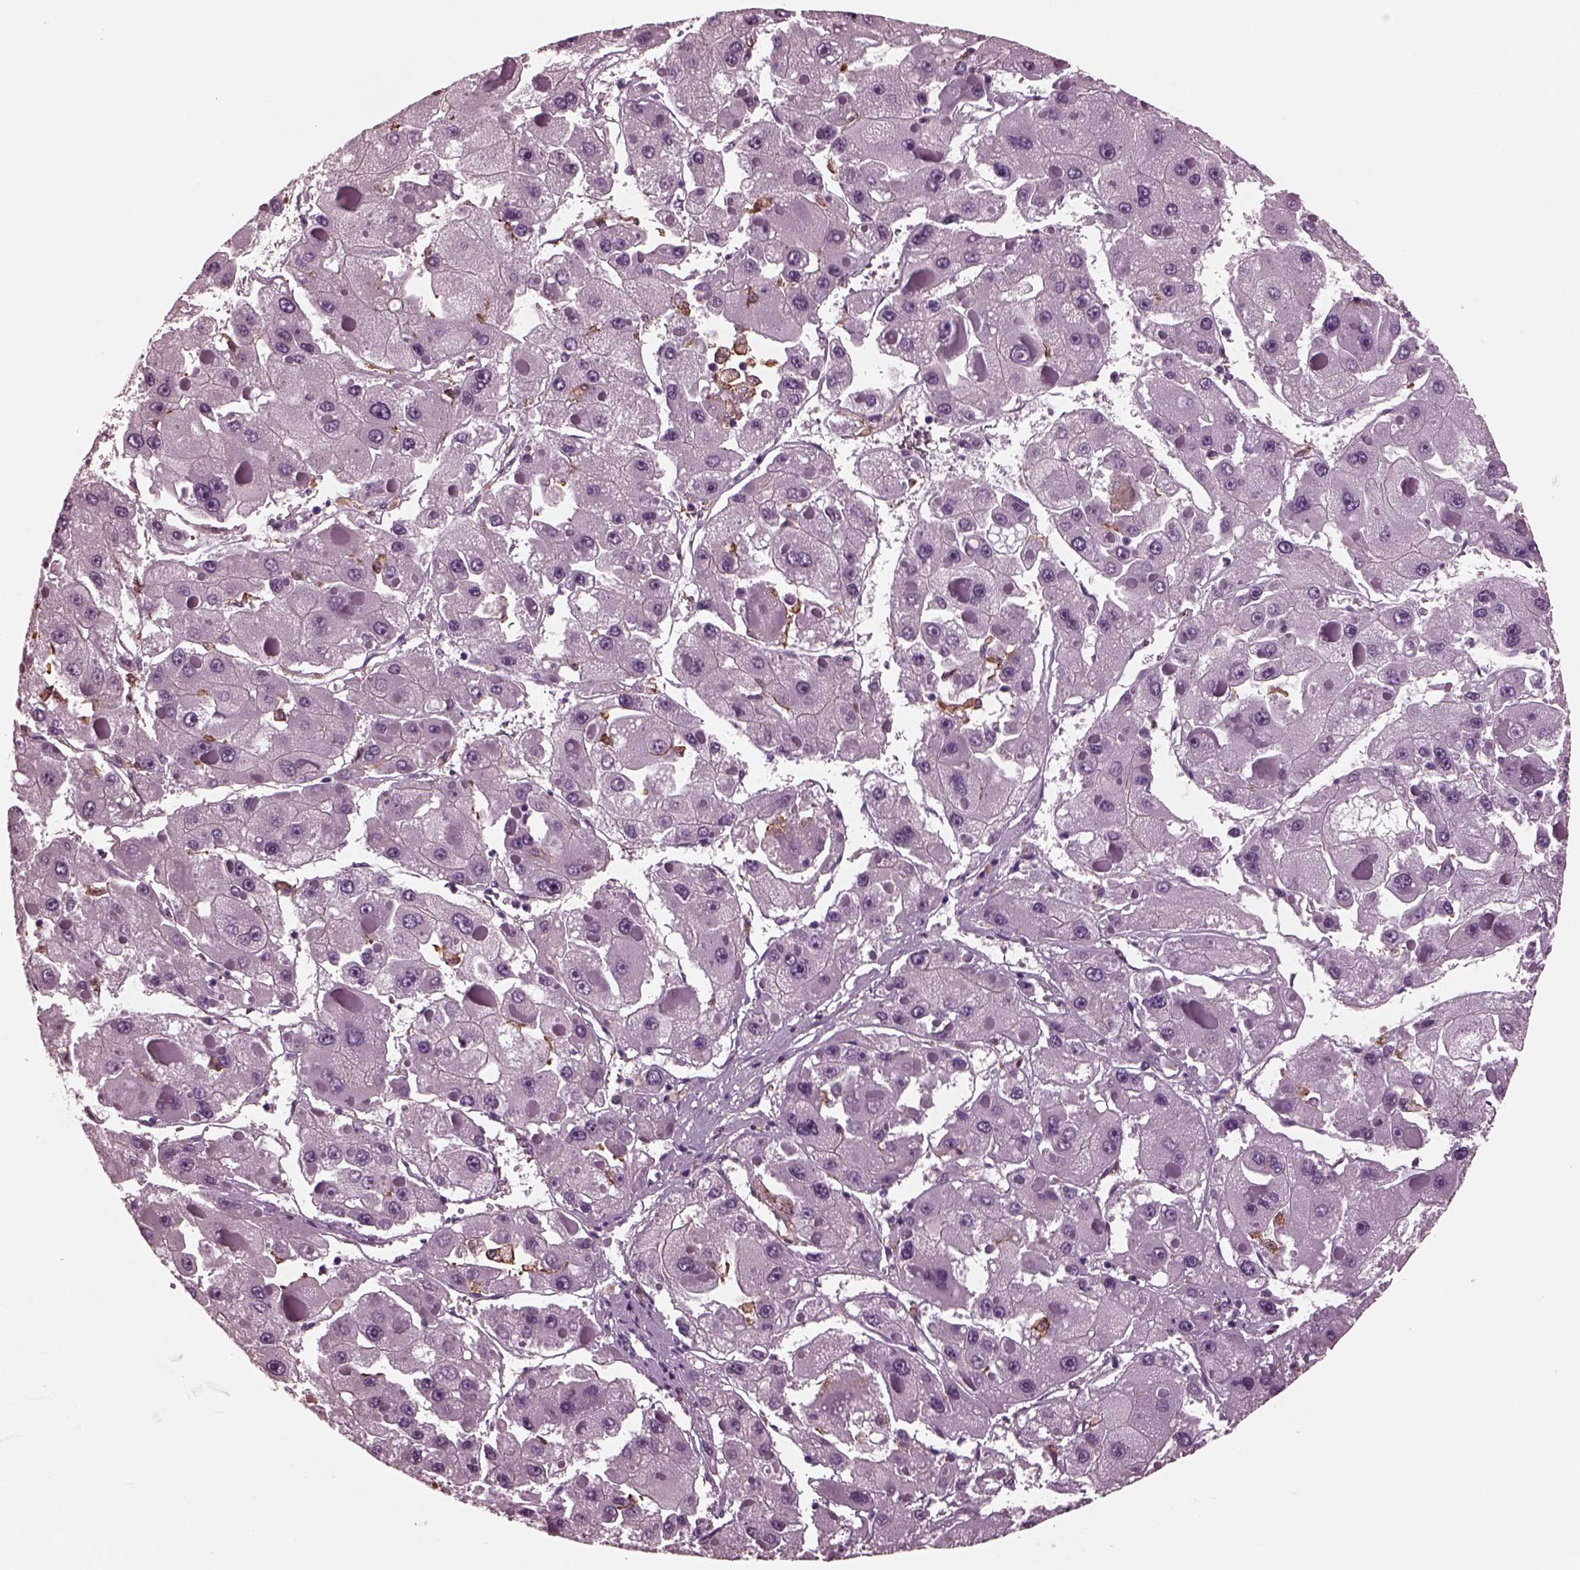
{"staining": {"intensity": "negative", "quantity": "none", "location": "none"}, "tissue": "liver cancer", "cell_type": "Tumor cells", "image_type": "cancer", "snomed": [{"axis": "morphology", "description": "Carcinoma, Hepatocellular, NOS"}, {"axis": "topography", "description": "Liver"}], "caption": "IHC photomicrograph of neoplastic tissue: hepatocellular carcinoma (liver) stained with DAB (3,3'-diaminobenzidine) displays no significant protein expression in tumor cells.", "gene": "CGA", "patient": {"sex": "female", "age": 73}}